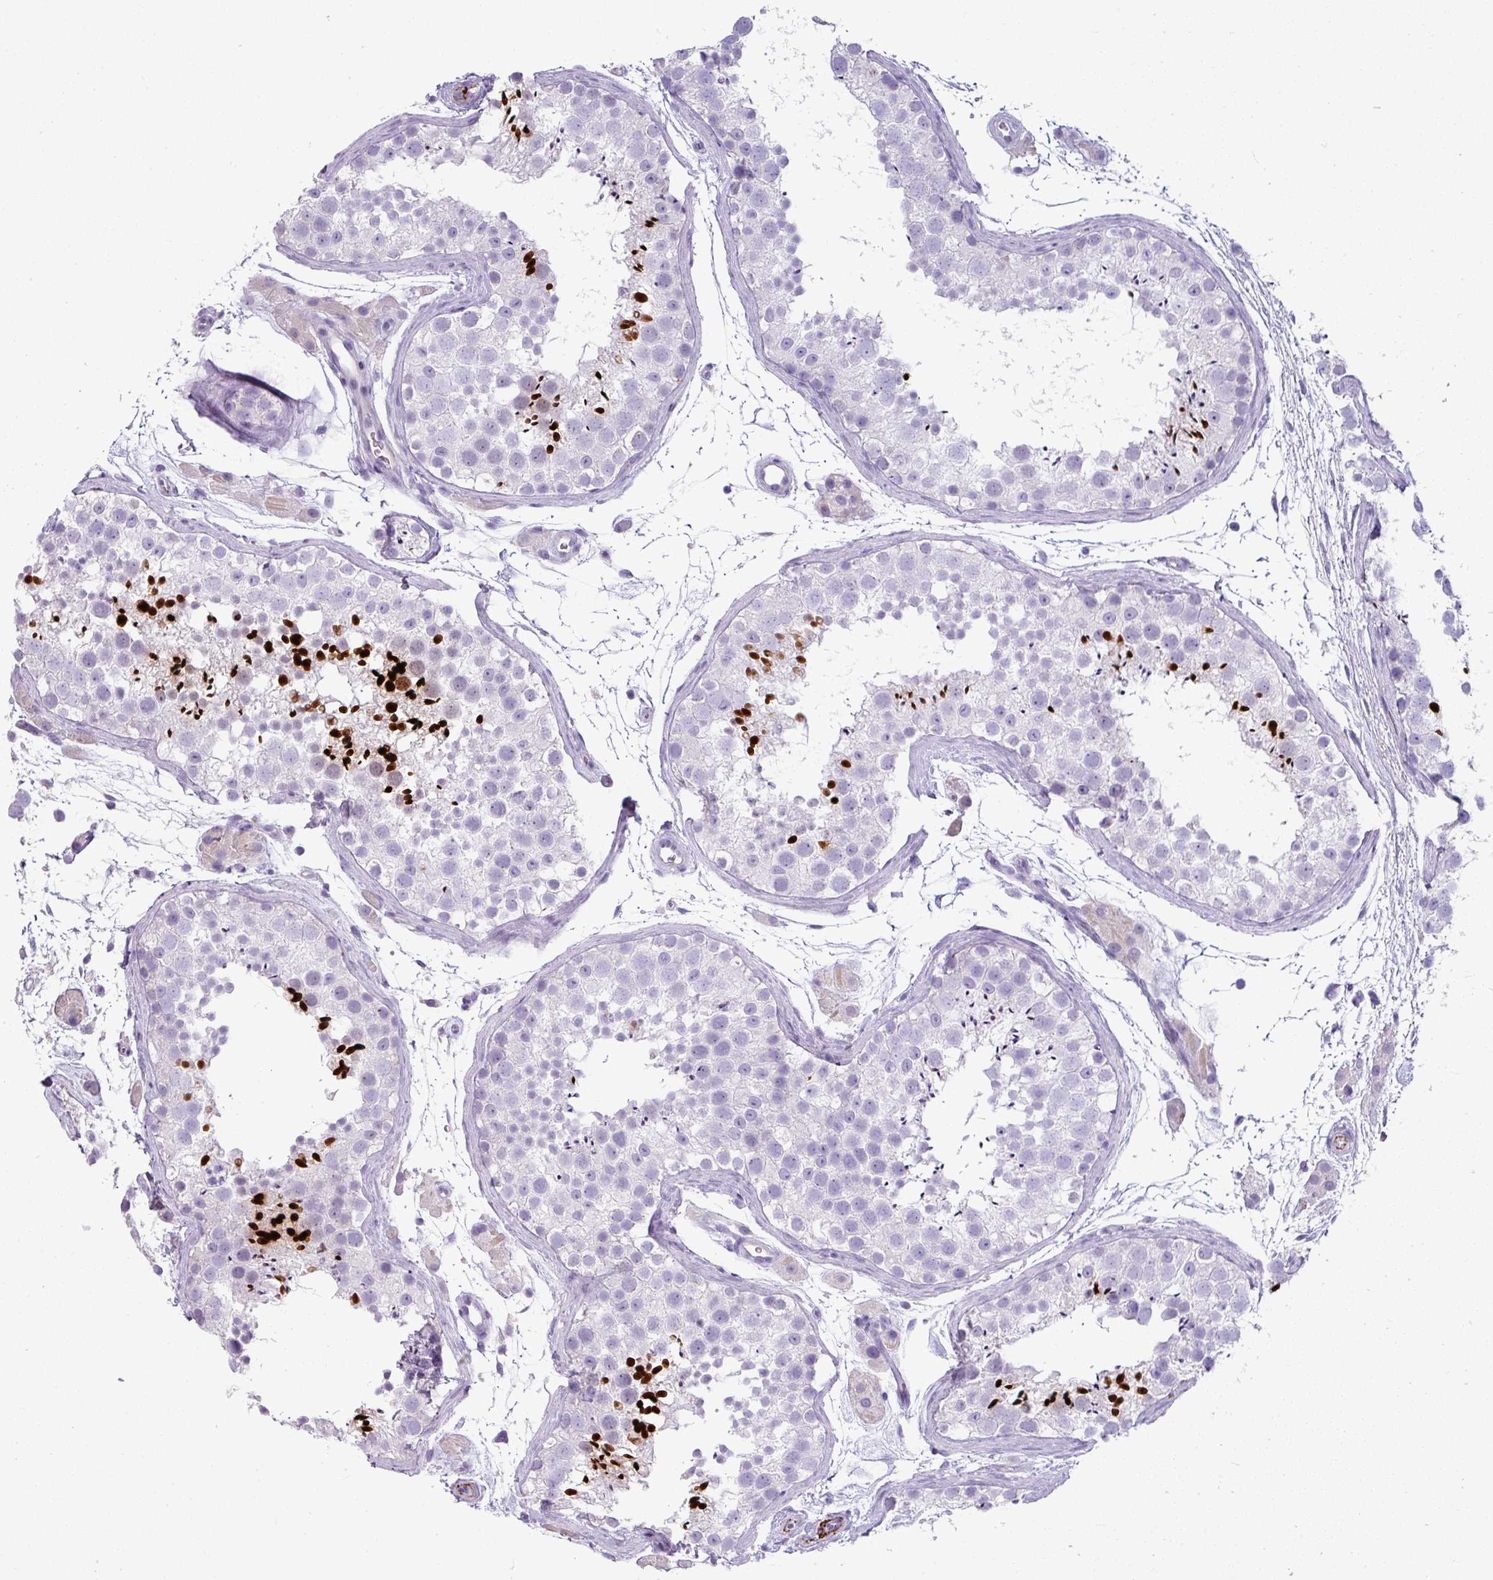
{"staining": {"intensity": "strong", "quantity": "<25%", "location": "nuclear"}, "tissue": "testis", "cell_type": "Cells in seminiferous ducts", "image_type": "normal", "snomed": [{"axis": "morphology", "description": "Normal tissue, NOS"}, {"axis": "topography", "description": "Testis"}], "caption": "Protein staining of benign testis reveals strong nuclear staining in about <25% of cells in seminiferous ducts.", "gene": "ZNF568", "patient": {"sex": "male", "age": 41}}